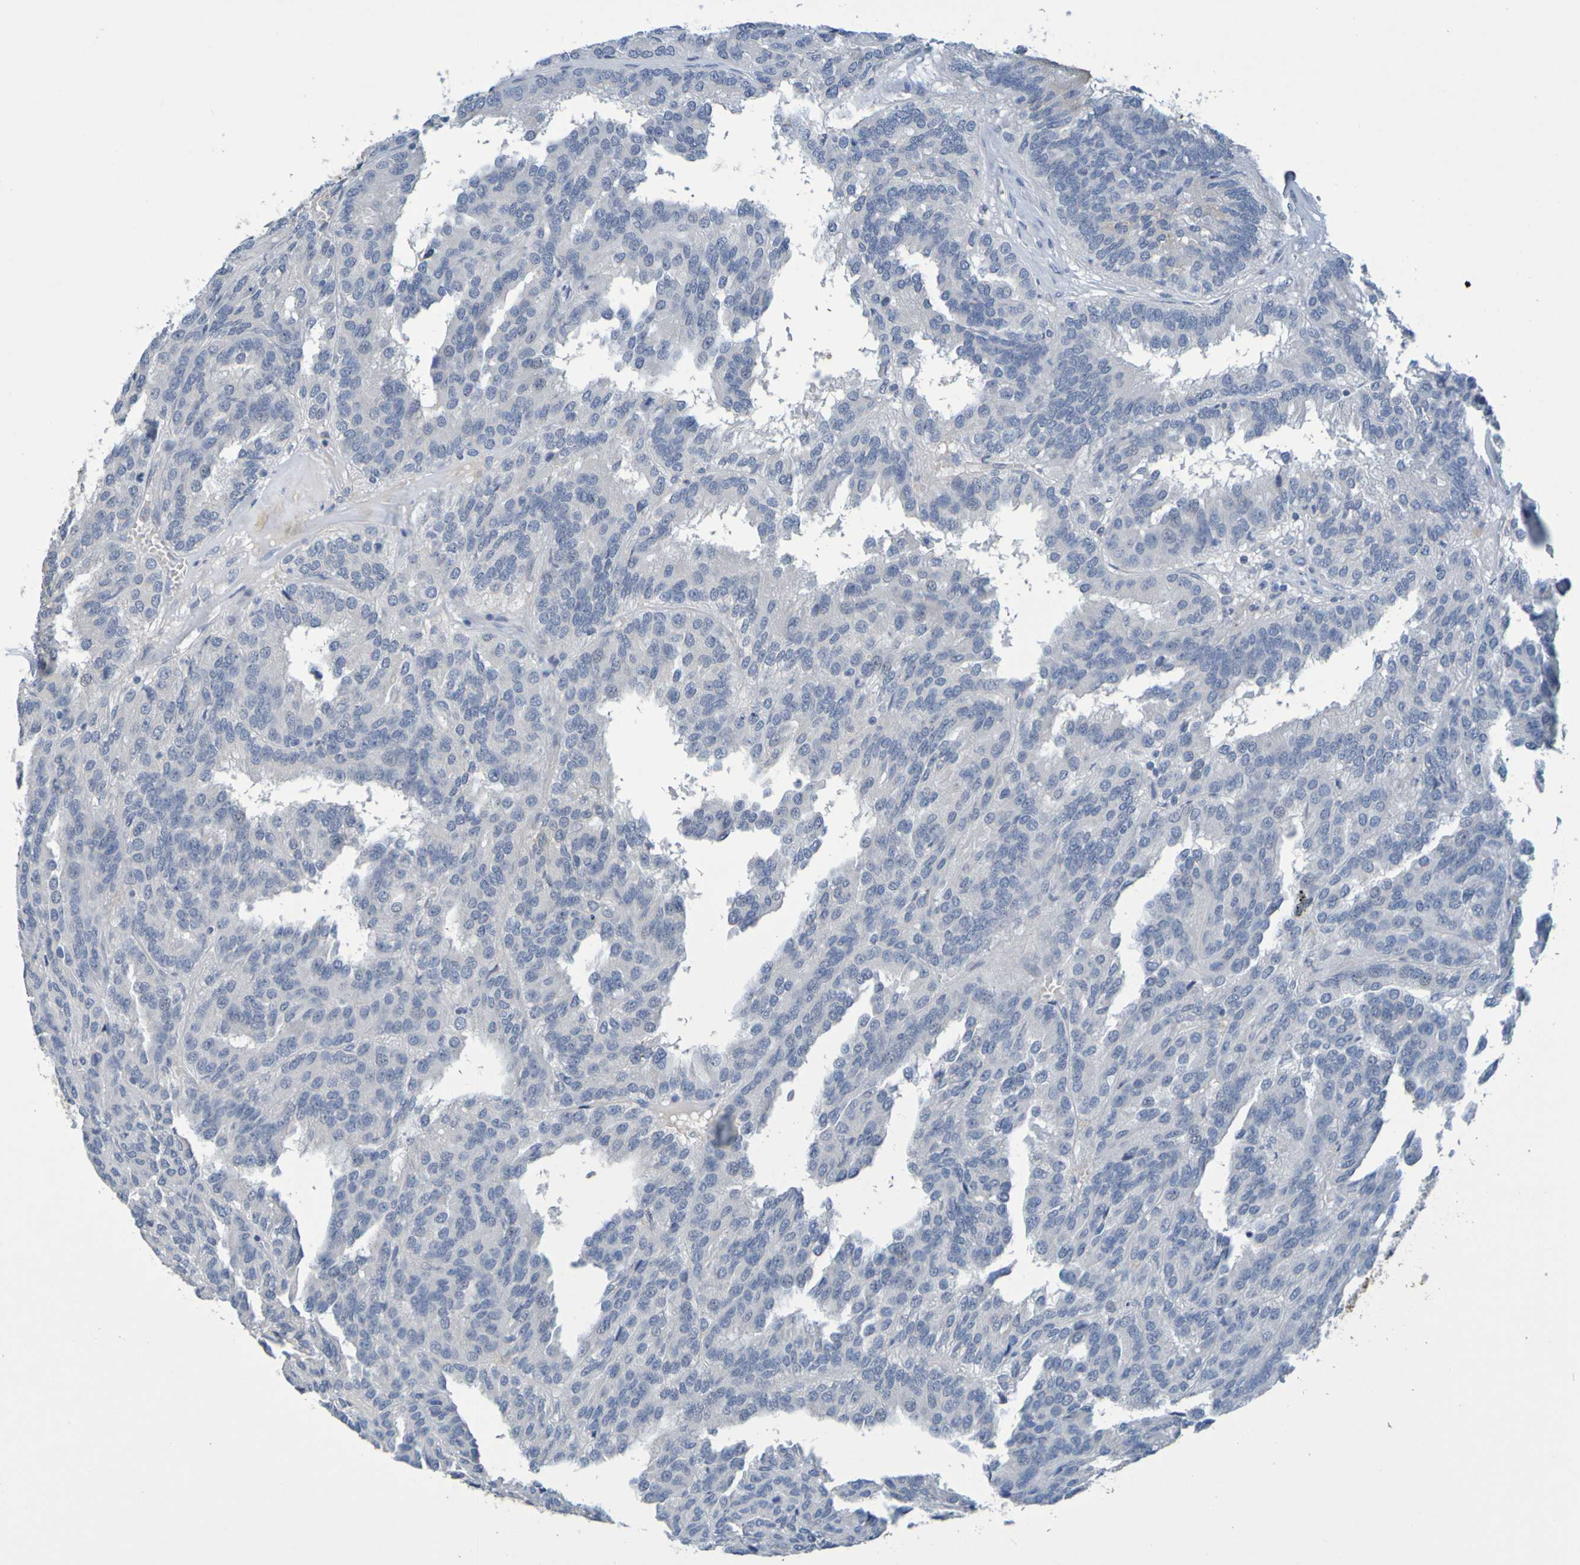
{"staining": {"intensity": "negative", "quantity": "none", "location": "none"}, "tissue": "renal cancer", "cell_type": "Tumor cells", "image_type": "cancer", "snomed": [{"axis": "morphology", "description": "Adenocarcinoma, NOS"}, {"axis": "topography", "description": "Kidney"}], "caption": "Immunohistochemistry of renal cancer demonstrates no staining in tumor cells. (DAB (3,3'-diaminobenzidine) immunohistochemistry, high magnification).", "gene": "IL10", "patient": {"sex": "male", "age": 46}}